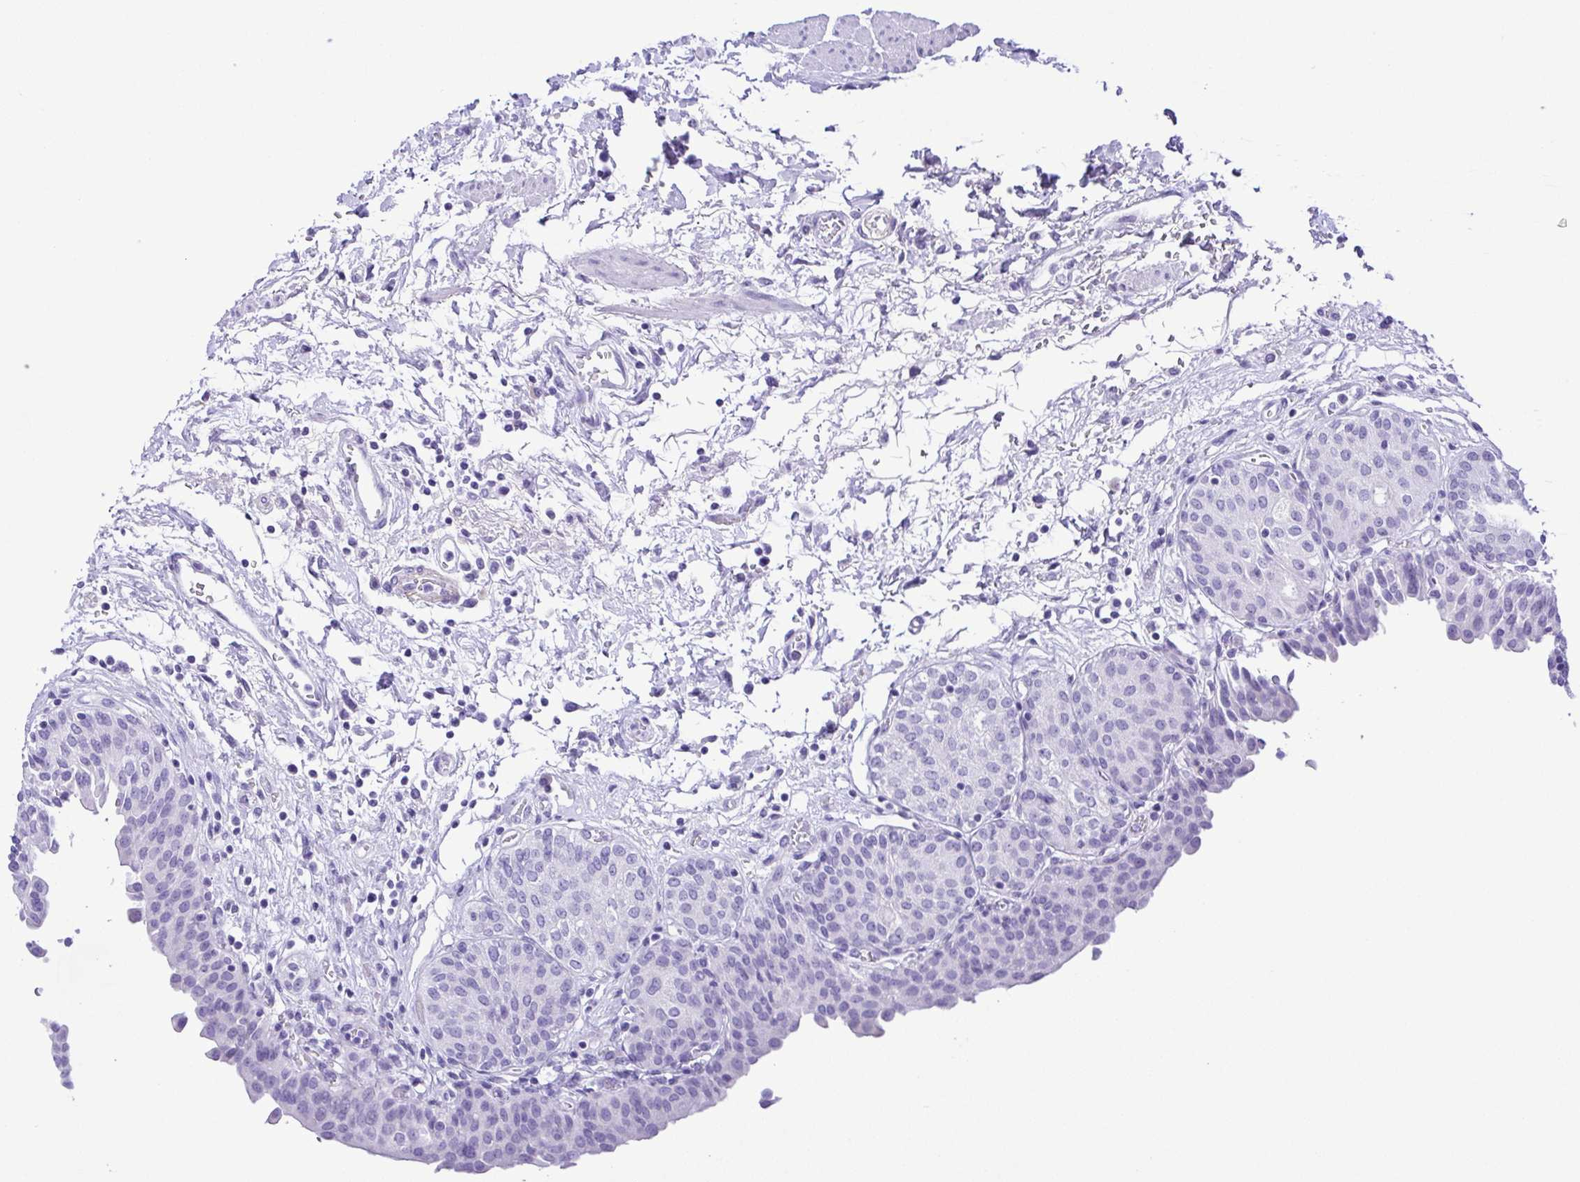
{"staining": {"intensity": "negative", "quantity": "none", "location": "none"}, "tissue": "urinary bladder", "cell_type": "Urothelial cells", "image_type": "normal", "snomed": [{"axis": "morphology", "description": "Normal tissue, NOS"}, {"axis": "topography", "description": "Urinary bladder"}], "caption": "Protein analysis of benign urinary bladder displays no significant expression in urothelial cells.", "gene": "PAK3", "patient": {"sex": "male", "age": 68}}